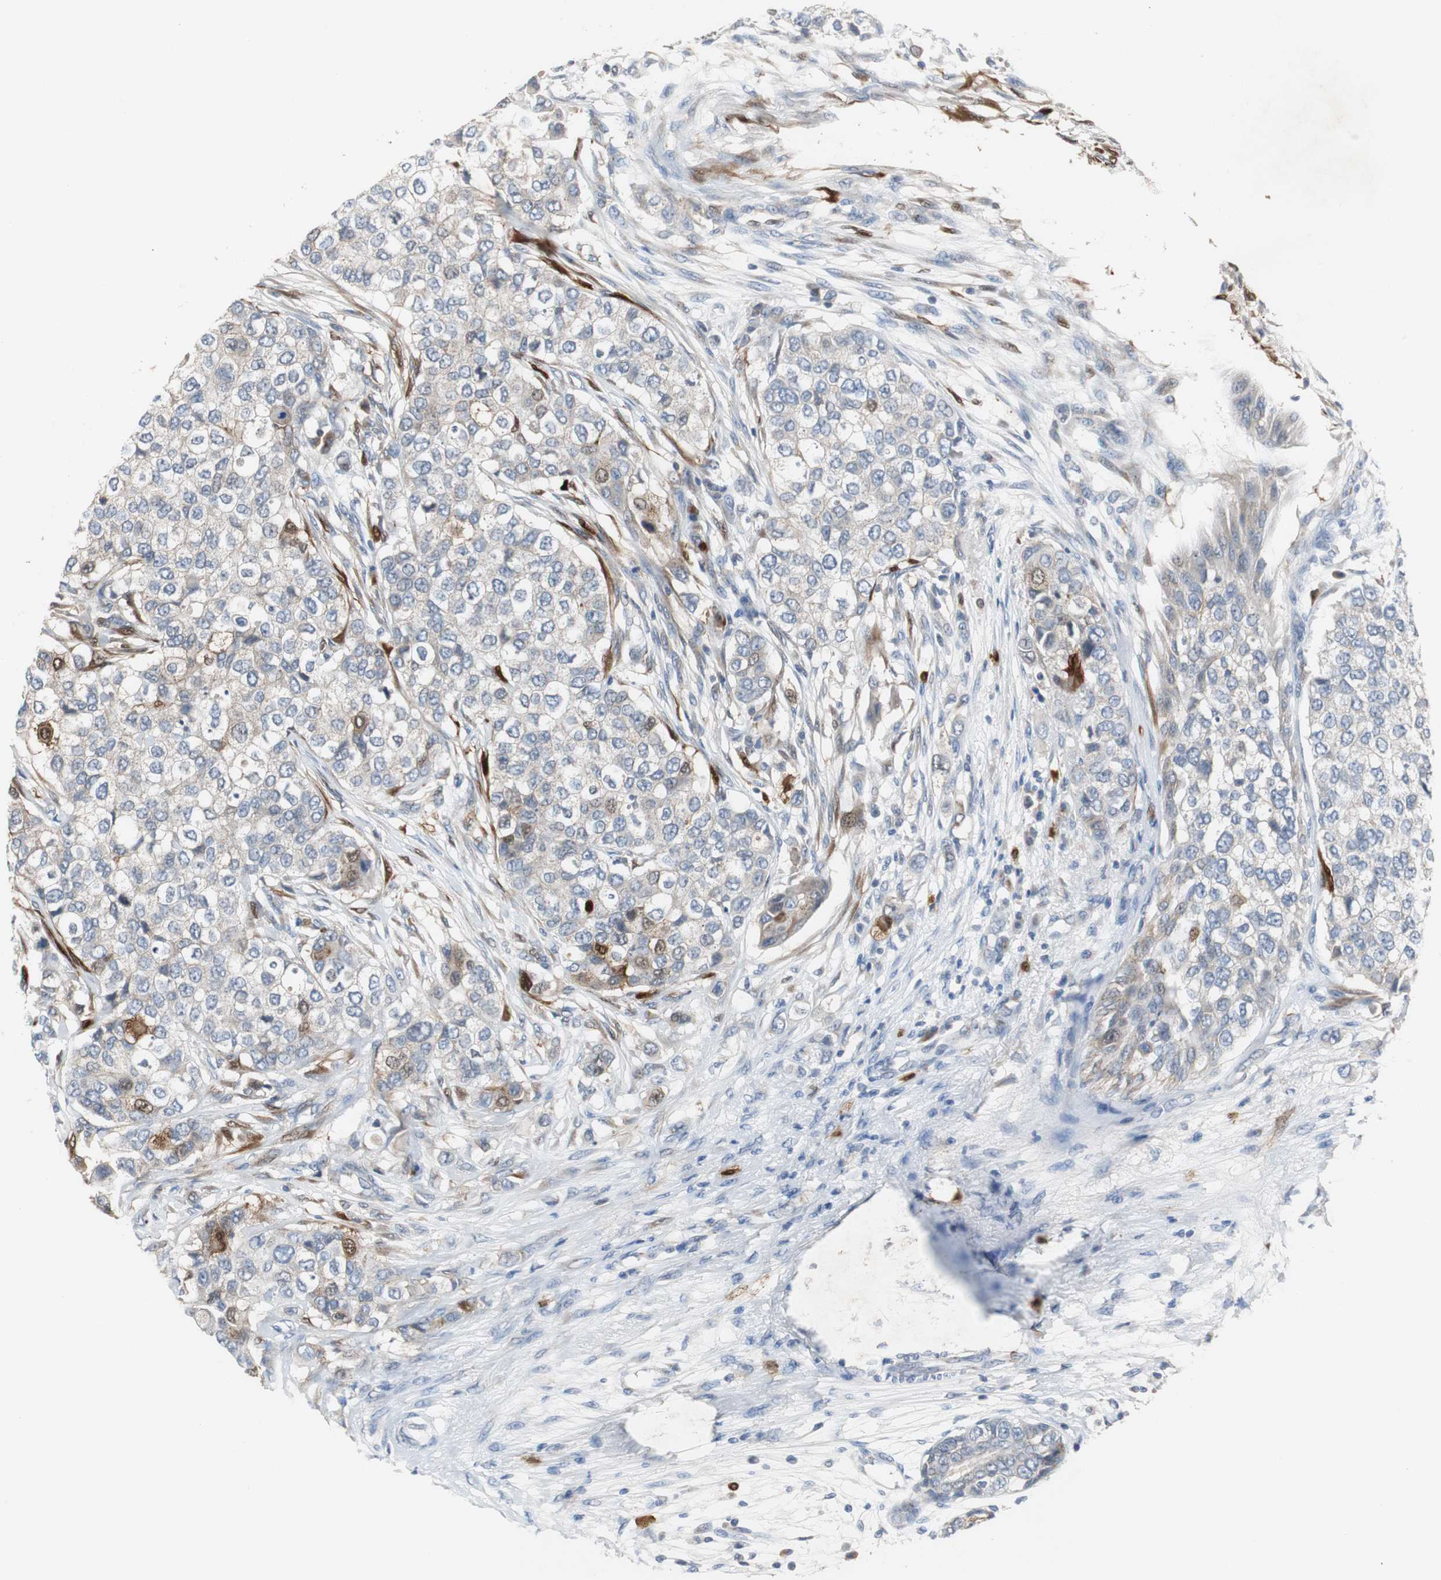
{"staining": {"intensity": "weak", "quantity": "25%-75%", "location": "cytoplasmic/membranous"}, "tissue": "breast cancer", "cell_type": "Tumor cells", "image_type": "cancer", "snomed": [{"axis": "morphology", "description": "Normal tissue, NOS"}, {"axis": "morphology", "description": "Duct carcinoma"}, {"axis": "topography", "description": "Breast"}], "caption": "This is an image of immunohistochemistry staining of breast cancer (intraductal carcinoma), which shows weak staining in the cytoplasmic/membranous of tumor cells.", "gene": "CALB2", "patient": {"sex": "female", "age": 49}}